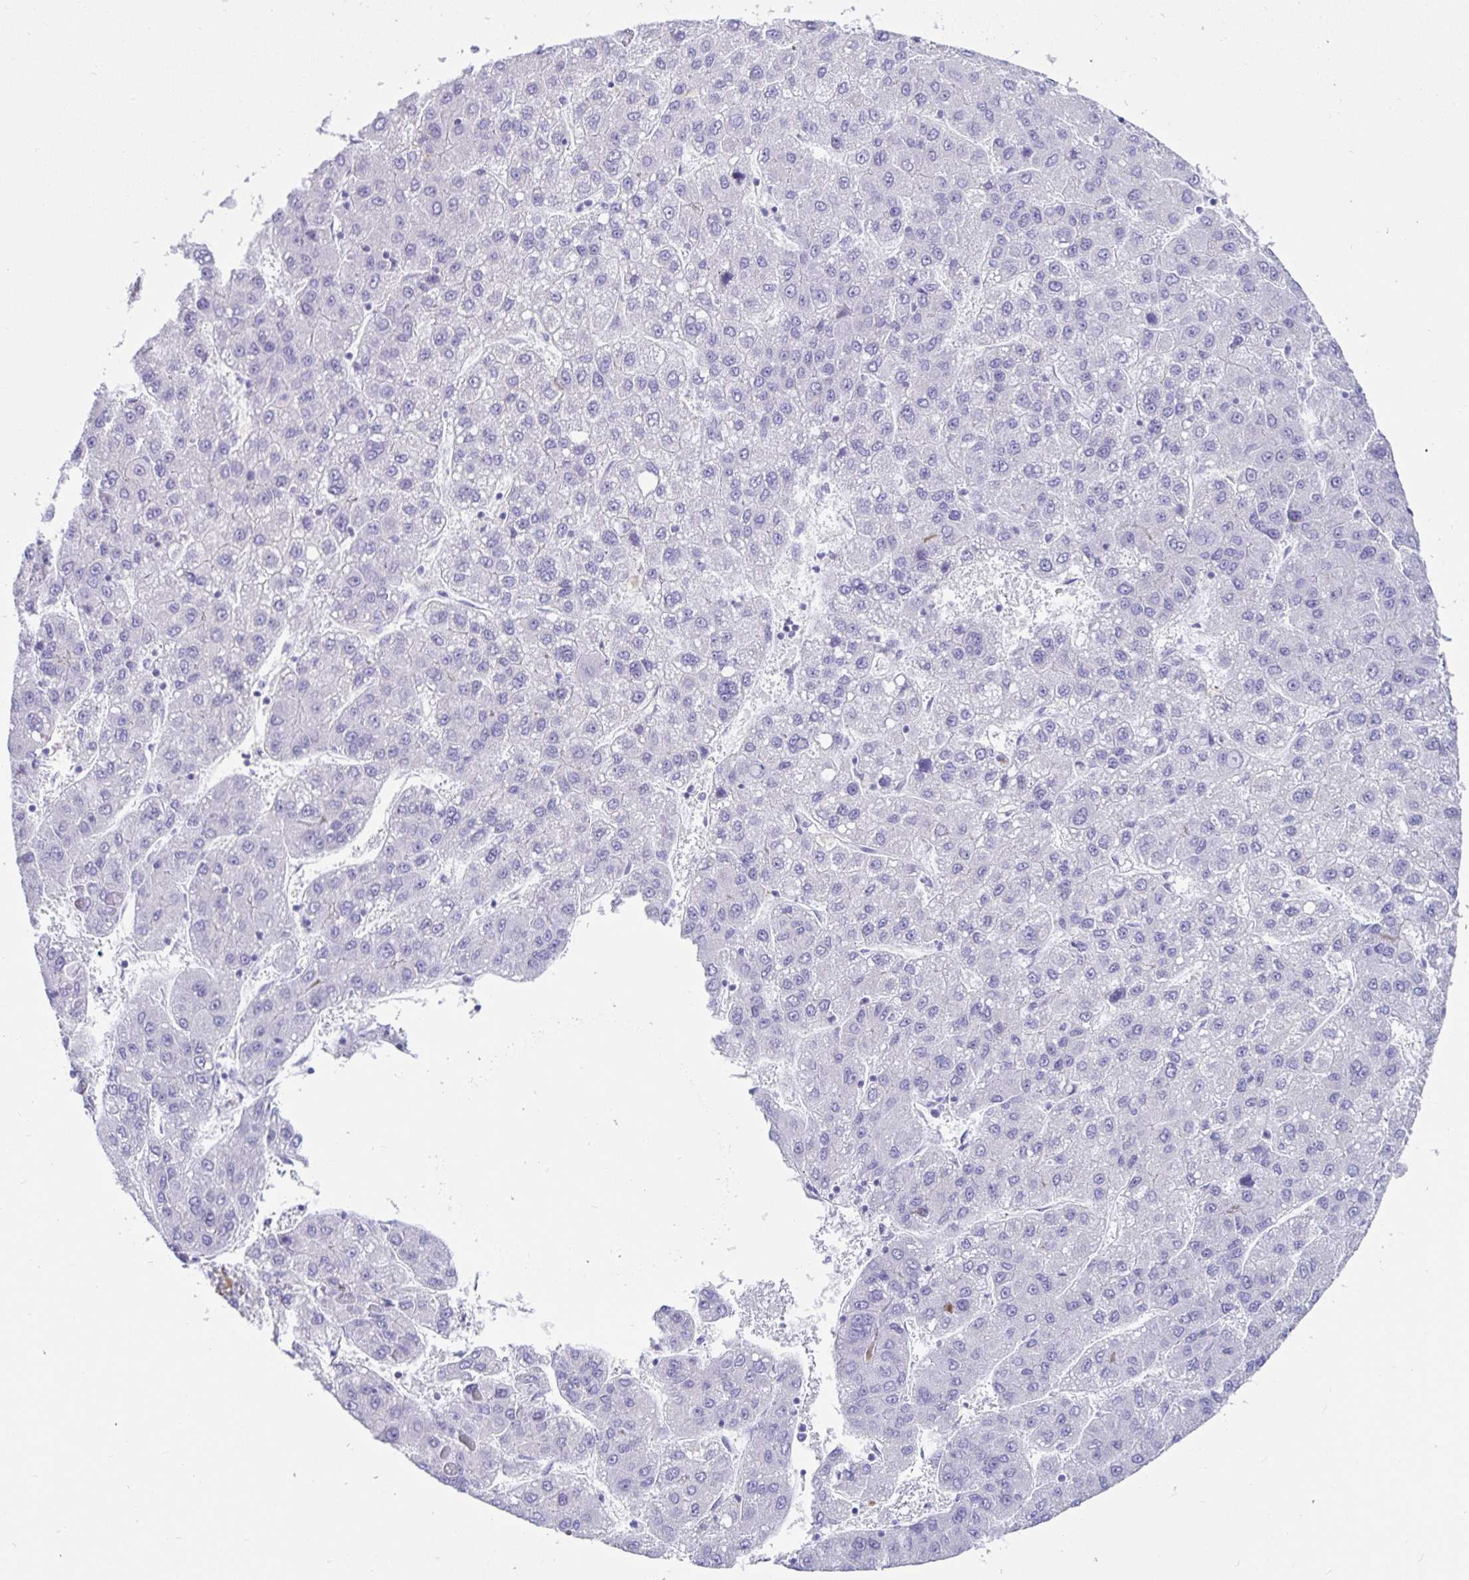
{"staining": {"intensity": "negative", "quantity": "none", "location": "none"}, "tissue": "liver cancer", "cell_type": "Tumor cells", "image_type": "cancer", "snomed": [{"axis": "morphology", "description": "Carcinoma, Hepatocellular, NOS"}, {"axis": "topography", "description": "Liver"}], "caption": "IHC of human liver hepatocellular carcinoma displays no expression in tumor cells. (DAB IHC with hematoxylin counter stain).", "gene": "ZPBP2", "patient": {"sex": "female", "age": 82}}